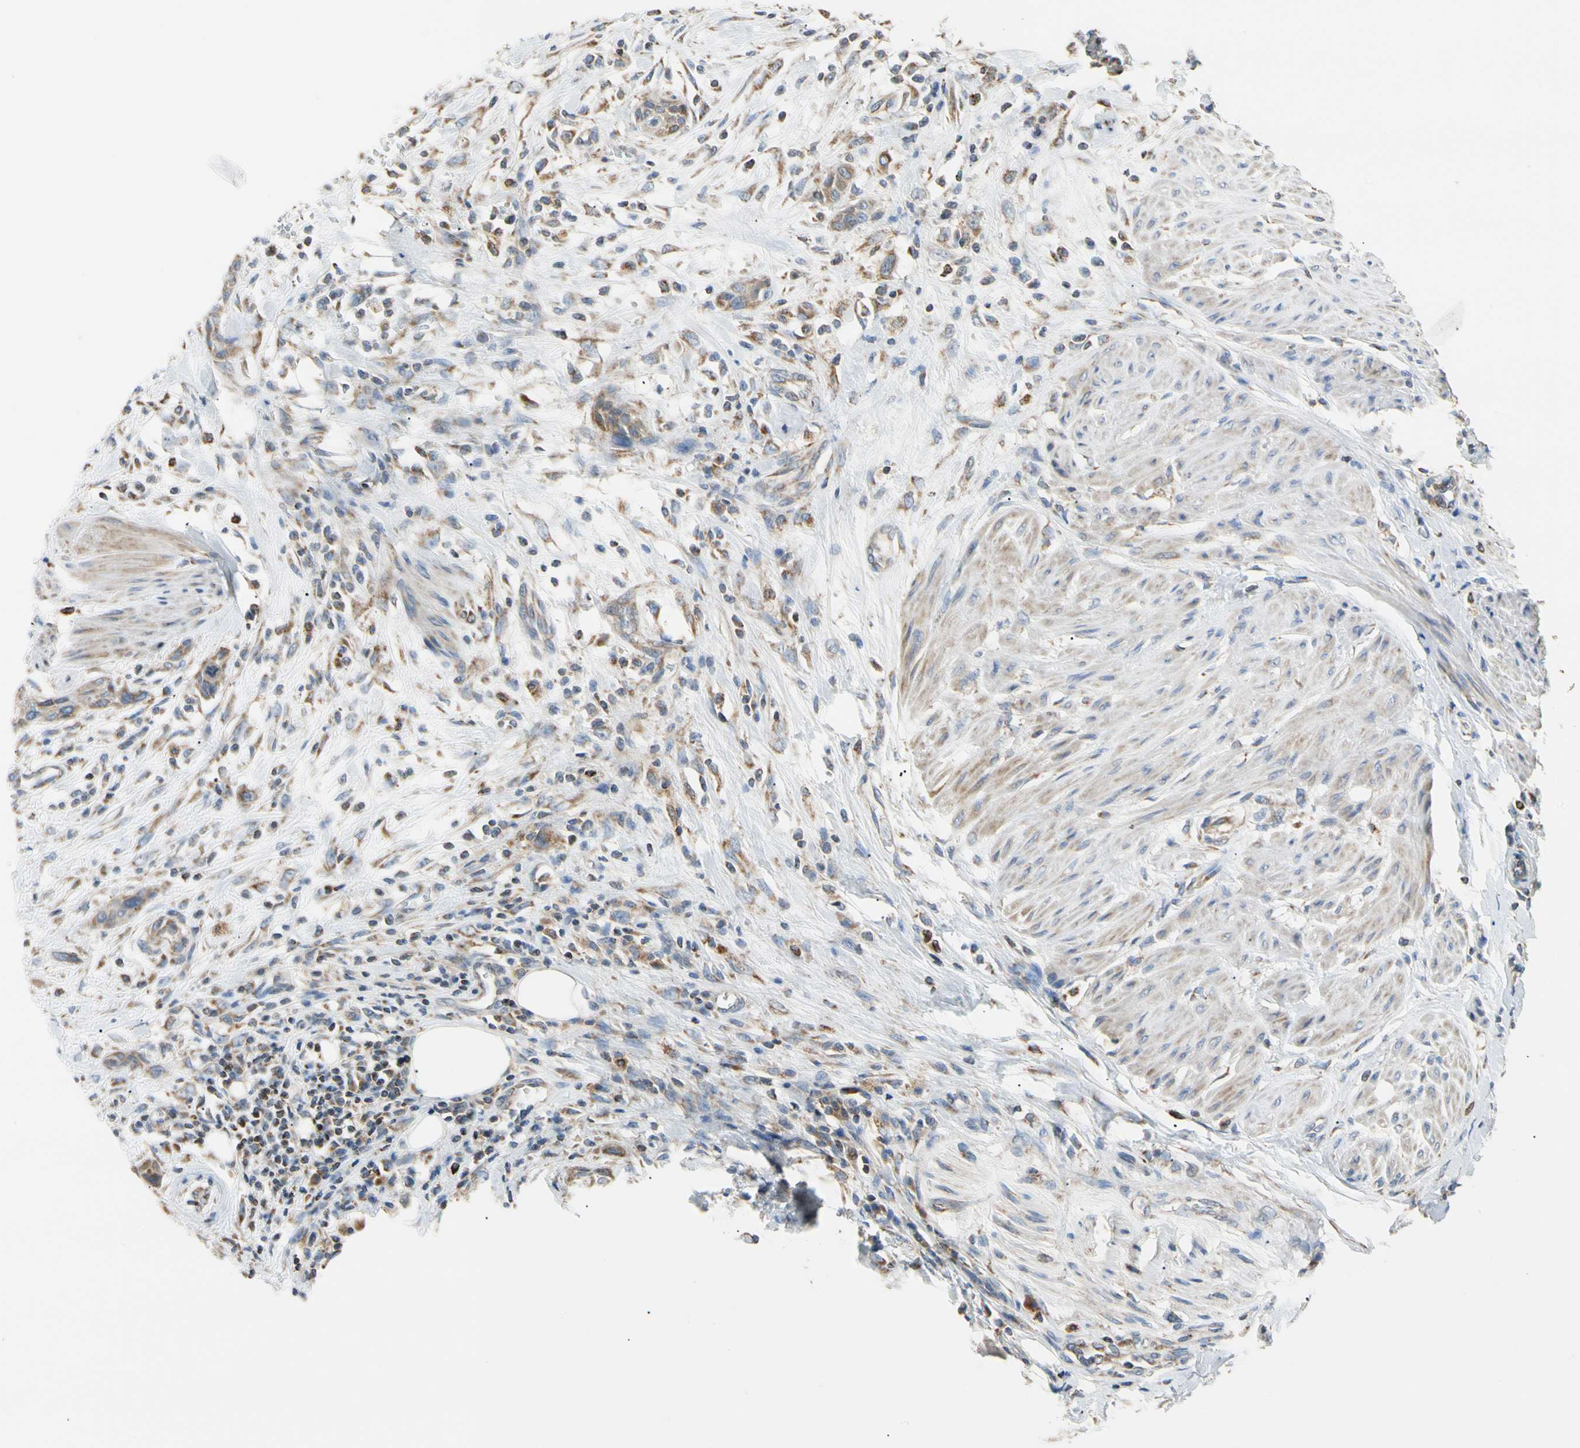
{"staining": {"intensity": "weak", "quantity": "25%-75%", "location": "cytoplasmic/membranous"}, "tissue": "urothelial cancer", "cell_type": "Tumor cells", "image_type": "cancer", "snomed": [{"axis": "morphology", "description": "Urothelial carcinoma, High grade"}, {"axis": "topography", "description": "Urinary bladder"}], "caption": "Protein analysis of urothelial cancer tissue shows weak cytoplasmic/membranous expression in about 25%-75% of tumor cells. The protein is shown in brown color, while the nuclei are stained blue.", "gene": "PLGRKT", "patient": {"sex": "male", "age": 35}}